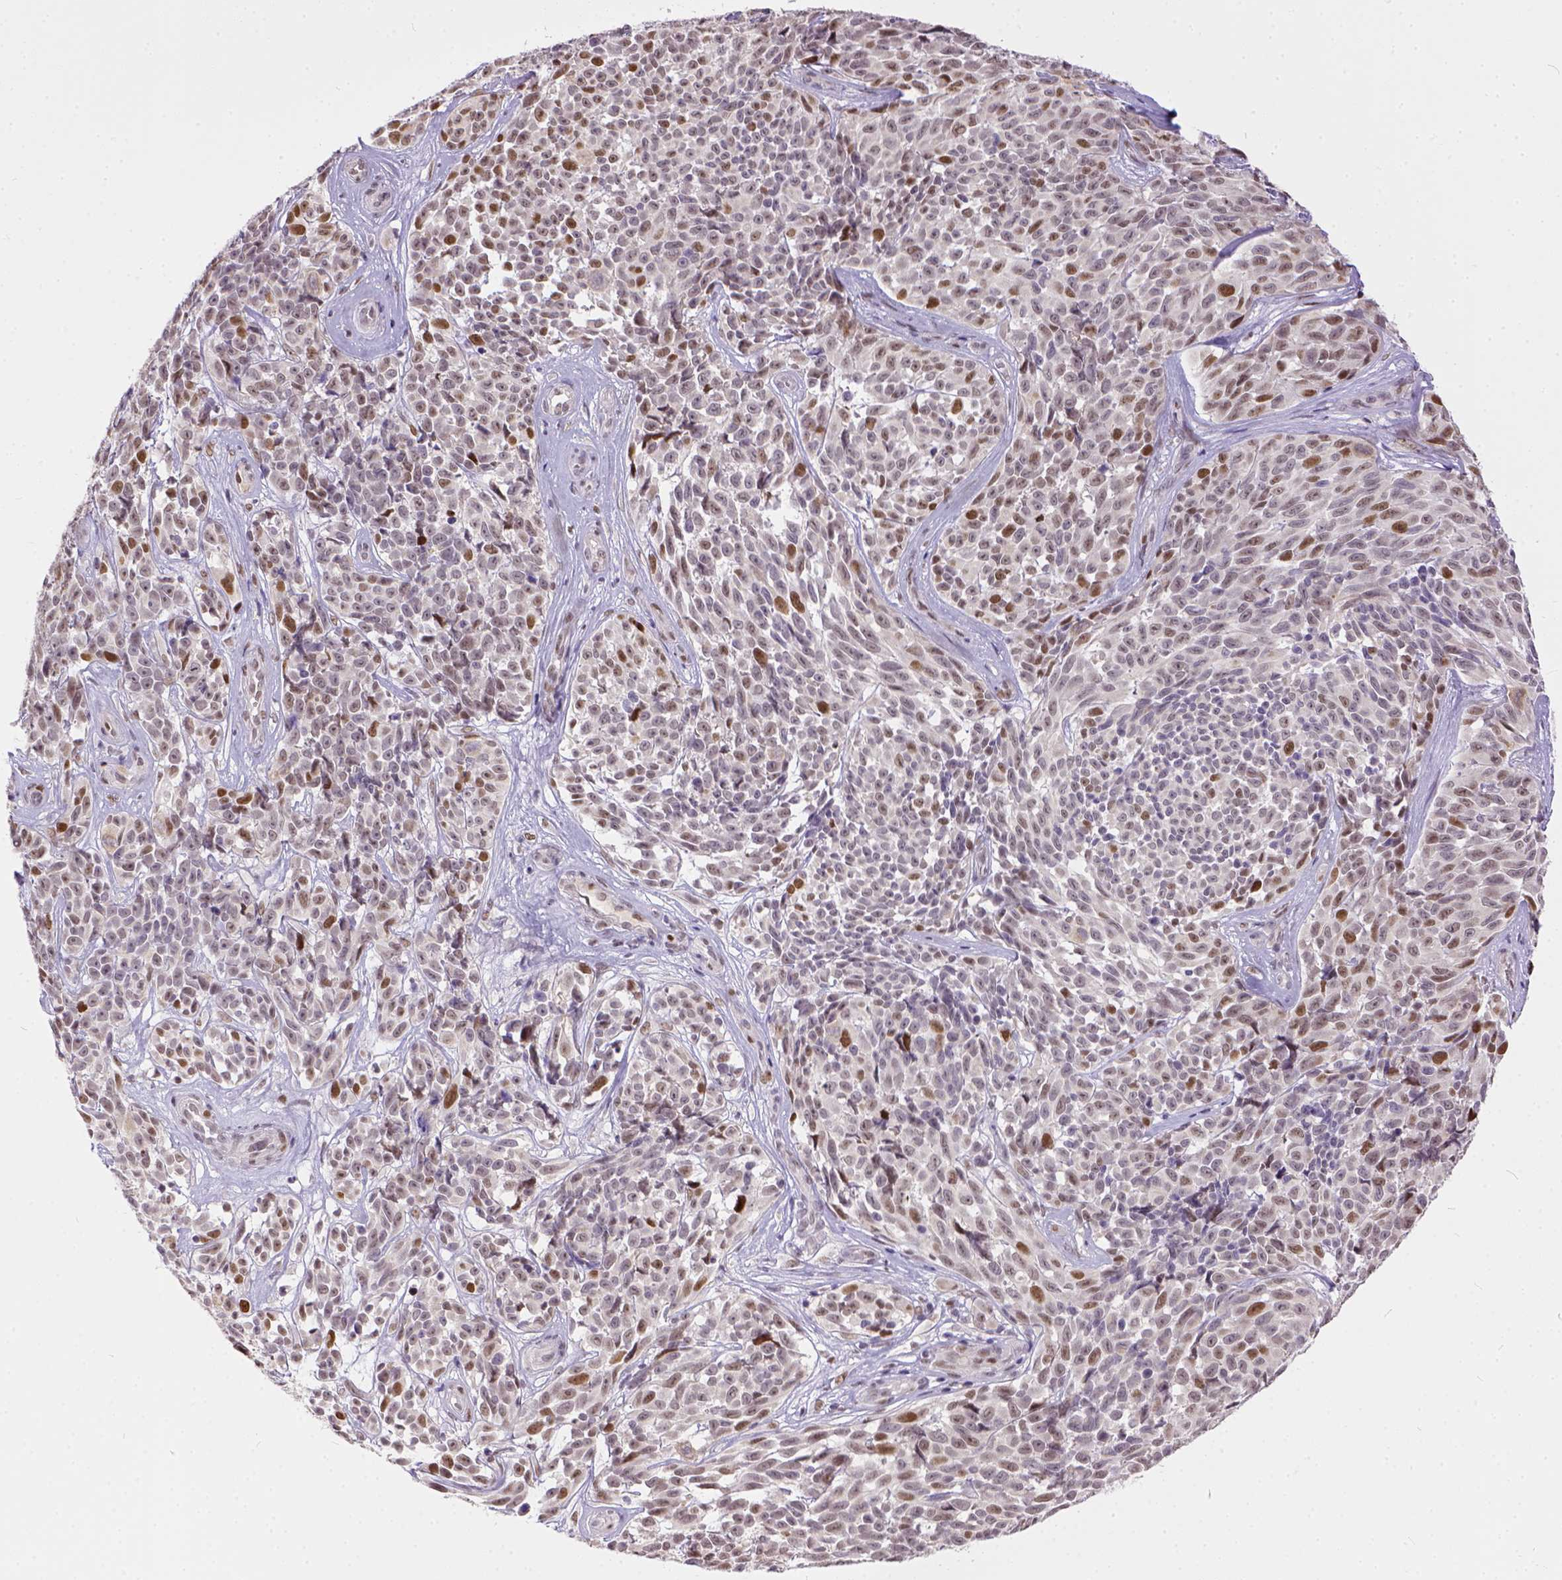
{"staining": {"intensity": "moderate", "quantity": ">75%", "location": "nuclear"}, "tissue": "melanoma", "cell_type": "Tumor cells", "image_type": "cancer", "snomed": [{"axis": "morphology", "description": "Malignant melanoma, NOS"}, {"axis": "topography", "description": "Skin"}], "caption": "Protein analysis of malignant melanoma tissue displays moderate nuclear staining in about >75% of tumor cells.", "gene": "ERCC1", "patient": {"sex": "female", "age": 88}}